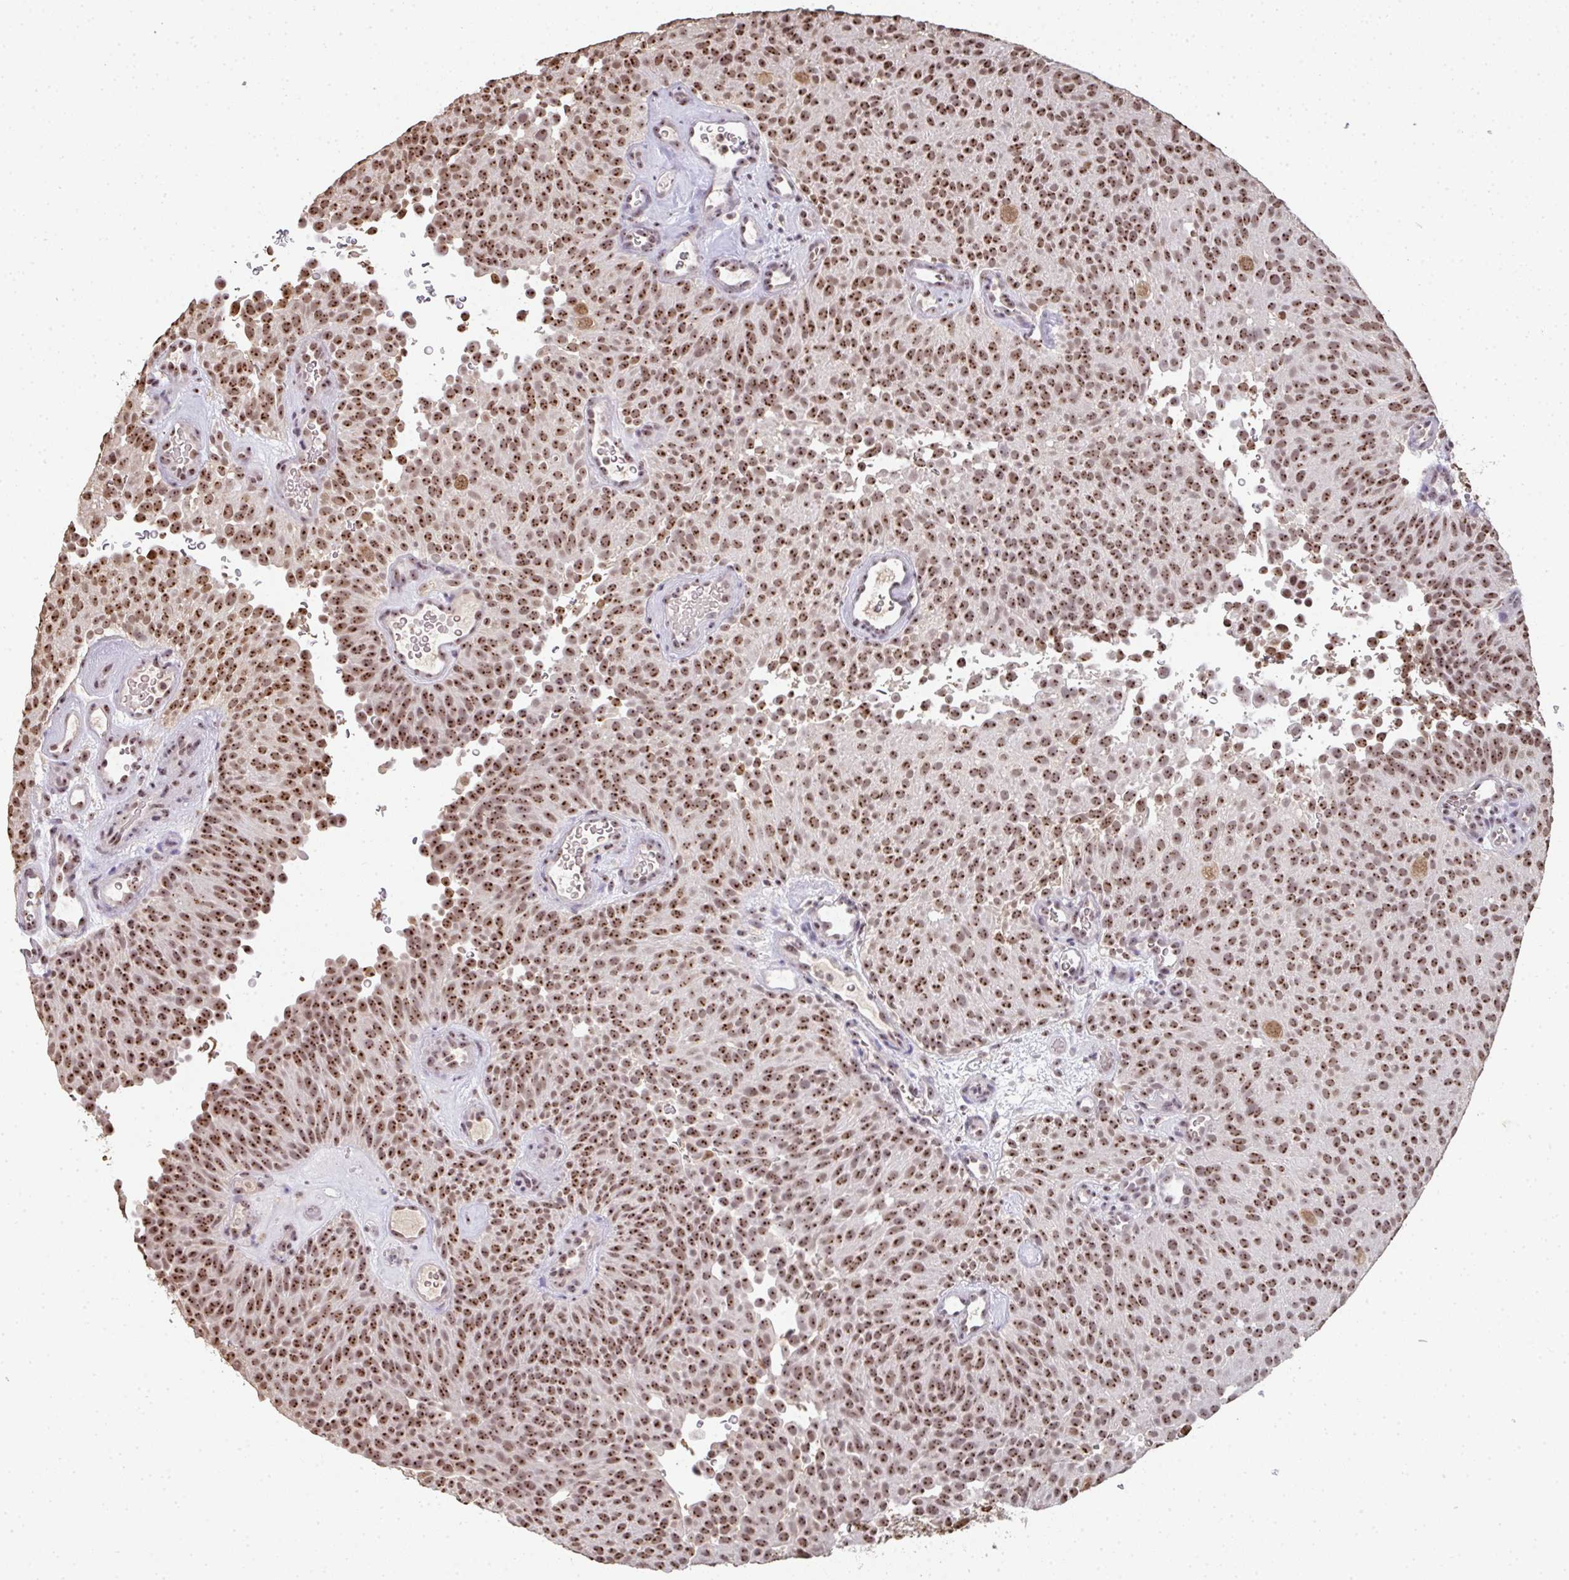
{"staining": {"intensity": "moderate", "quantity": ">75%", "location": "nuclear"}, "tissue": "urothelial cancer", "cell_type": "Tumor cells", "image_type": "cancer", "snomed": [{"axis": "morphology", "description": "Urothelial carcinoma, Low grade"}, {"axis": "topography", "description": "Urinary bladder"}], "caption": "This image displays low-grade urothelial carcinoma stained with immunohistochemistry (IHC) to label a protein in brown. The nuclear of tumor cells show moderate positivity for the protein. Nuclei are counter-stained blue.", "gene": "DKC1", "patient": {"sex": "male", "age": 78}}